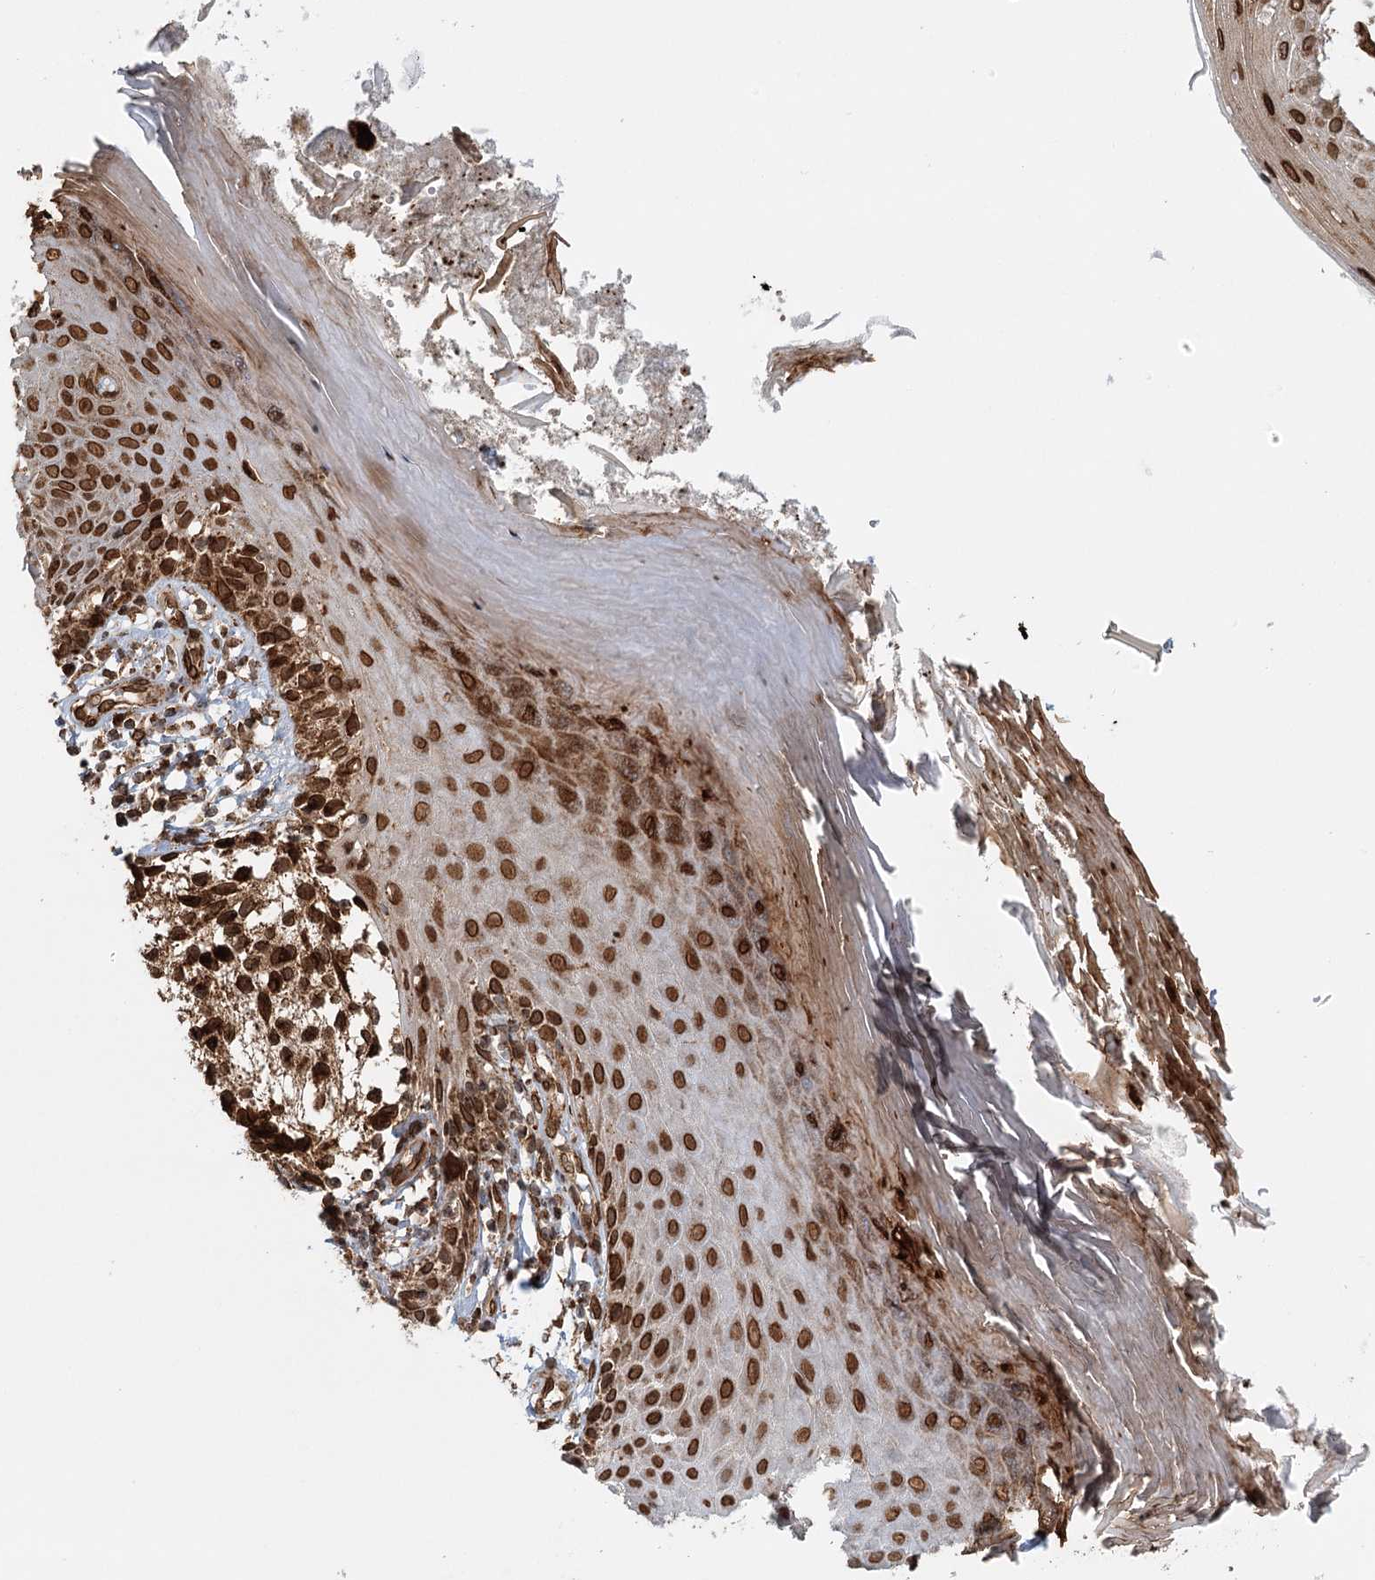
{"staining": {"intensity": "strong", "quantity": ">75%", "location": "cytoplasmic/membranous"}, "tissue": "melanoma", "cell_type": "Tumor cells", "image_type": "cancer", "snomed": [{"axis": "morphology", "description": "Malignant melanoma, NOS"}, {"axis": "topography", "description": "Skin"}], "caption": "The immunohistochemical stain shows strong cytoplasmic/membranous expression in tumor cells of melanoma tissue.", "gene": "BCKDHA", "patient": {"sex": "female", "age": 73}}